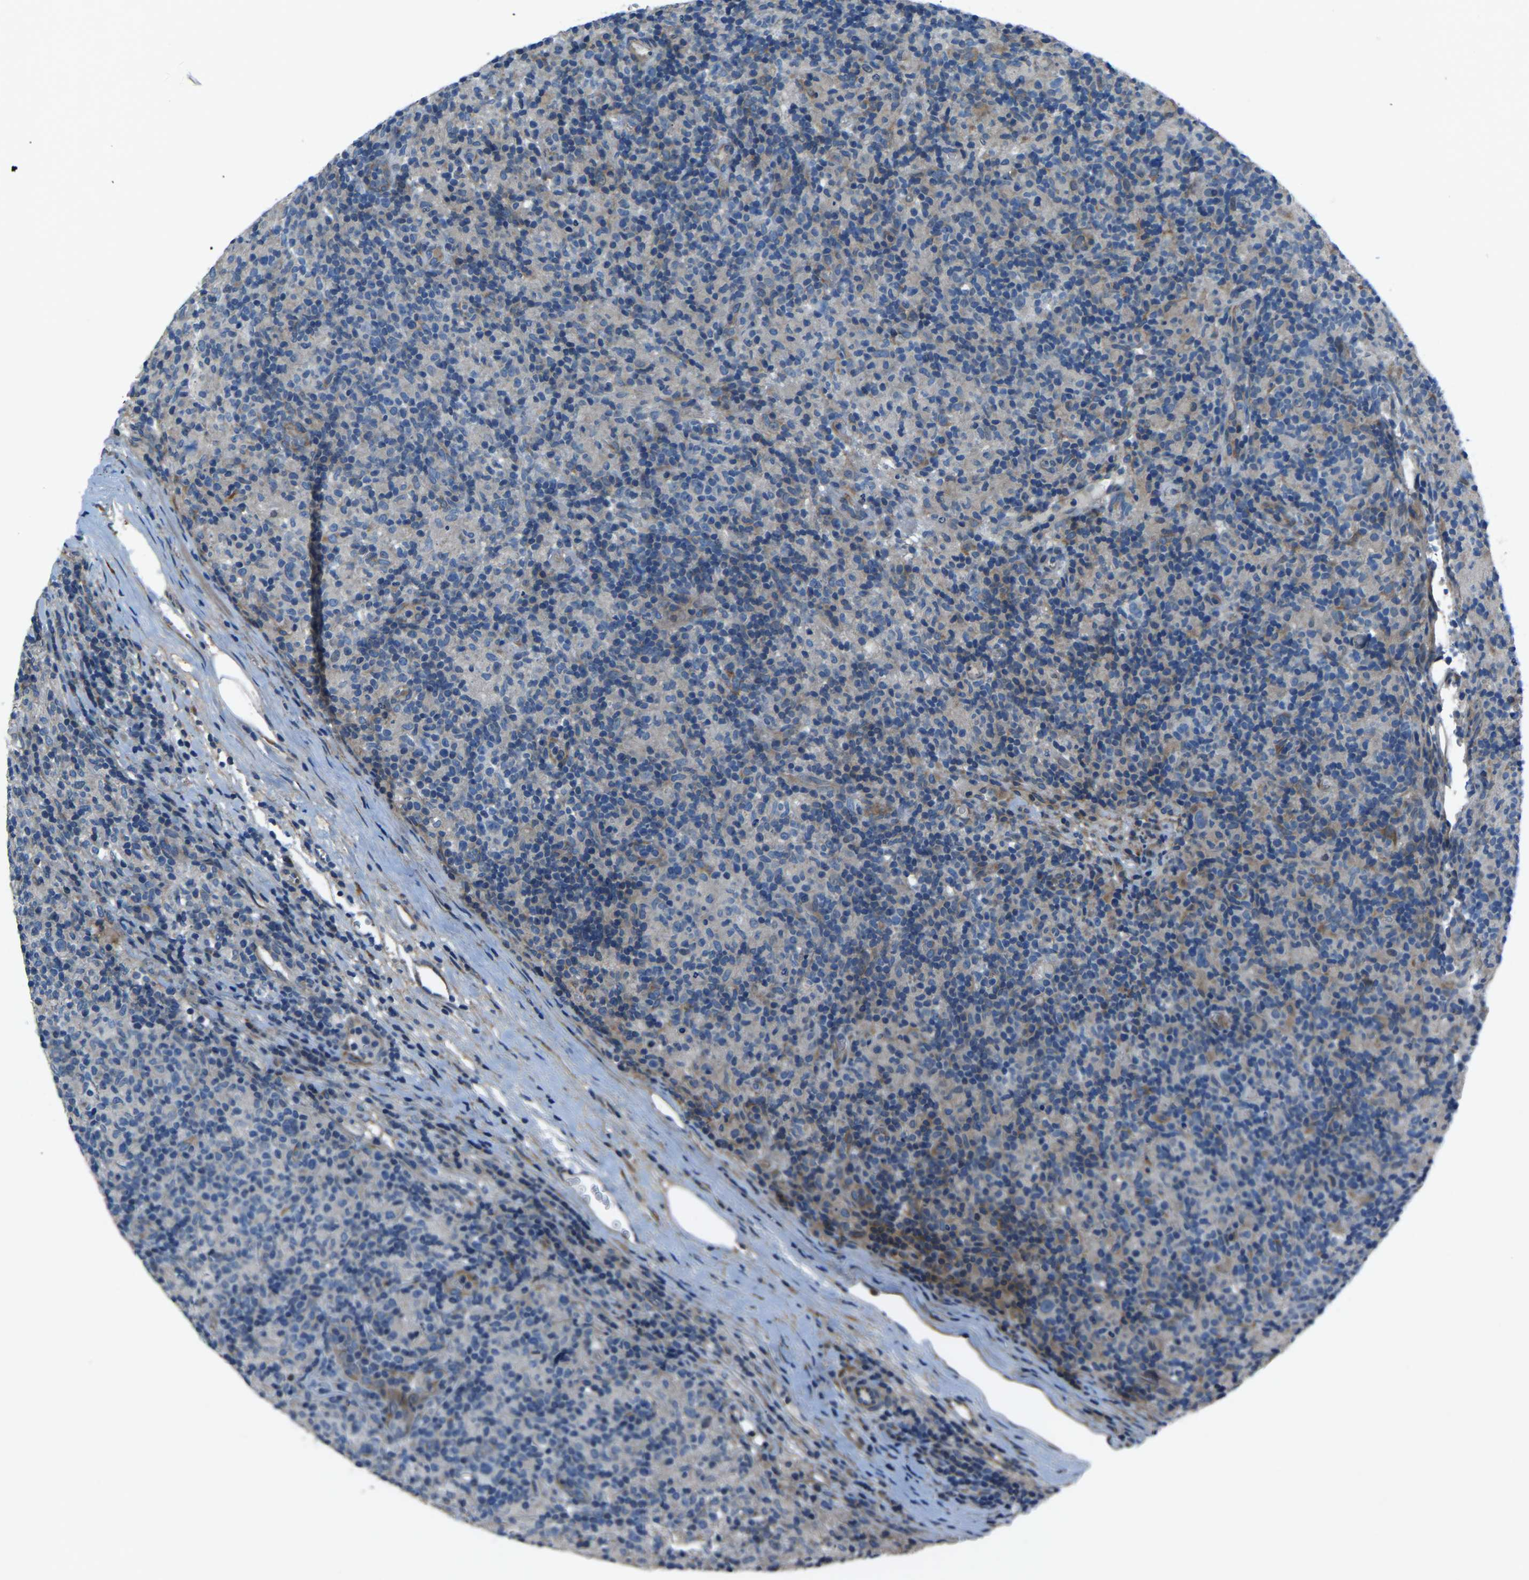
{"staining": {"intensity": "negative", "quantity": "none", "location": "none"}, "tissue": "lymphoma", "cell_type": "Tumor cells", "image_type": "cancer", "snomed": [{"axis": "morphology", "description": "Hodgkin's disease, NOS"}, {"axis": "topography", "description": "Lymph node"}], "caption": "IHC photomicrograph of lymphoma stained for a protein (brown), which demonstrates no staining in tumor cells.", "gene": "COL3A1", "patient": {"sex": "male", "age": 70}}